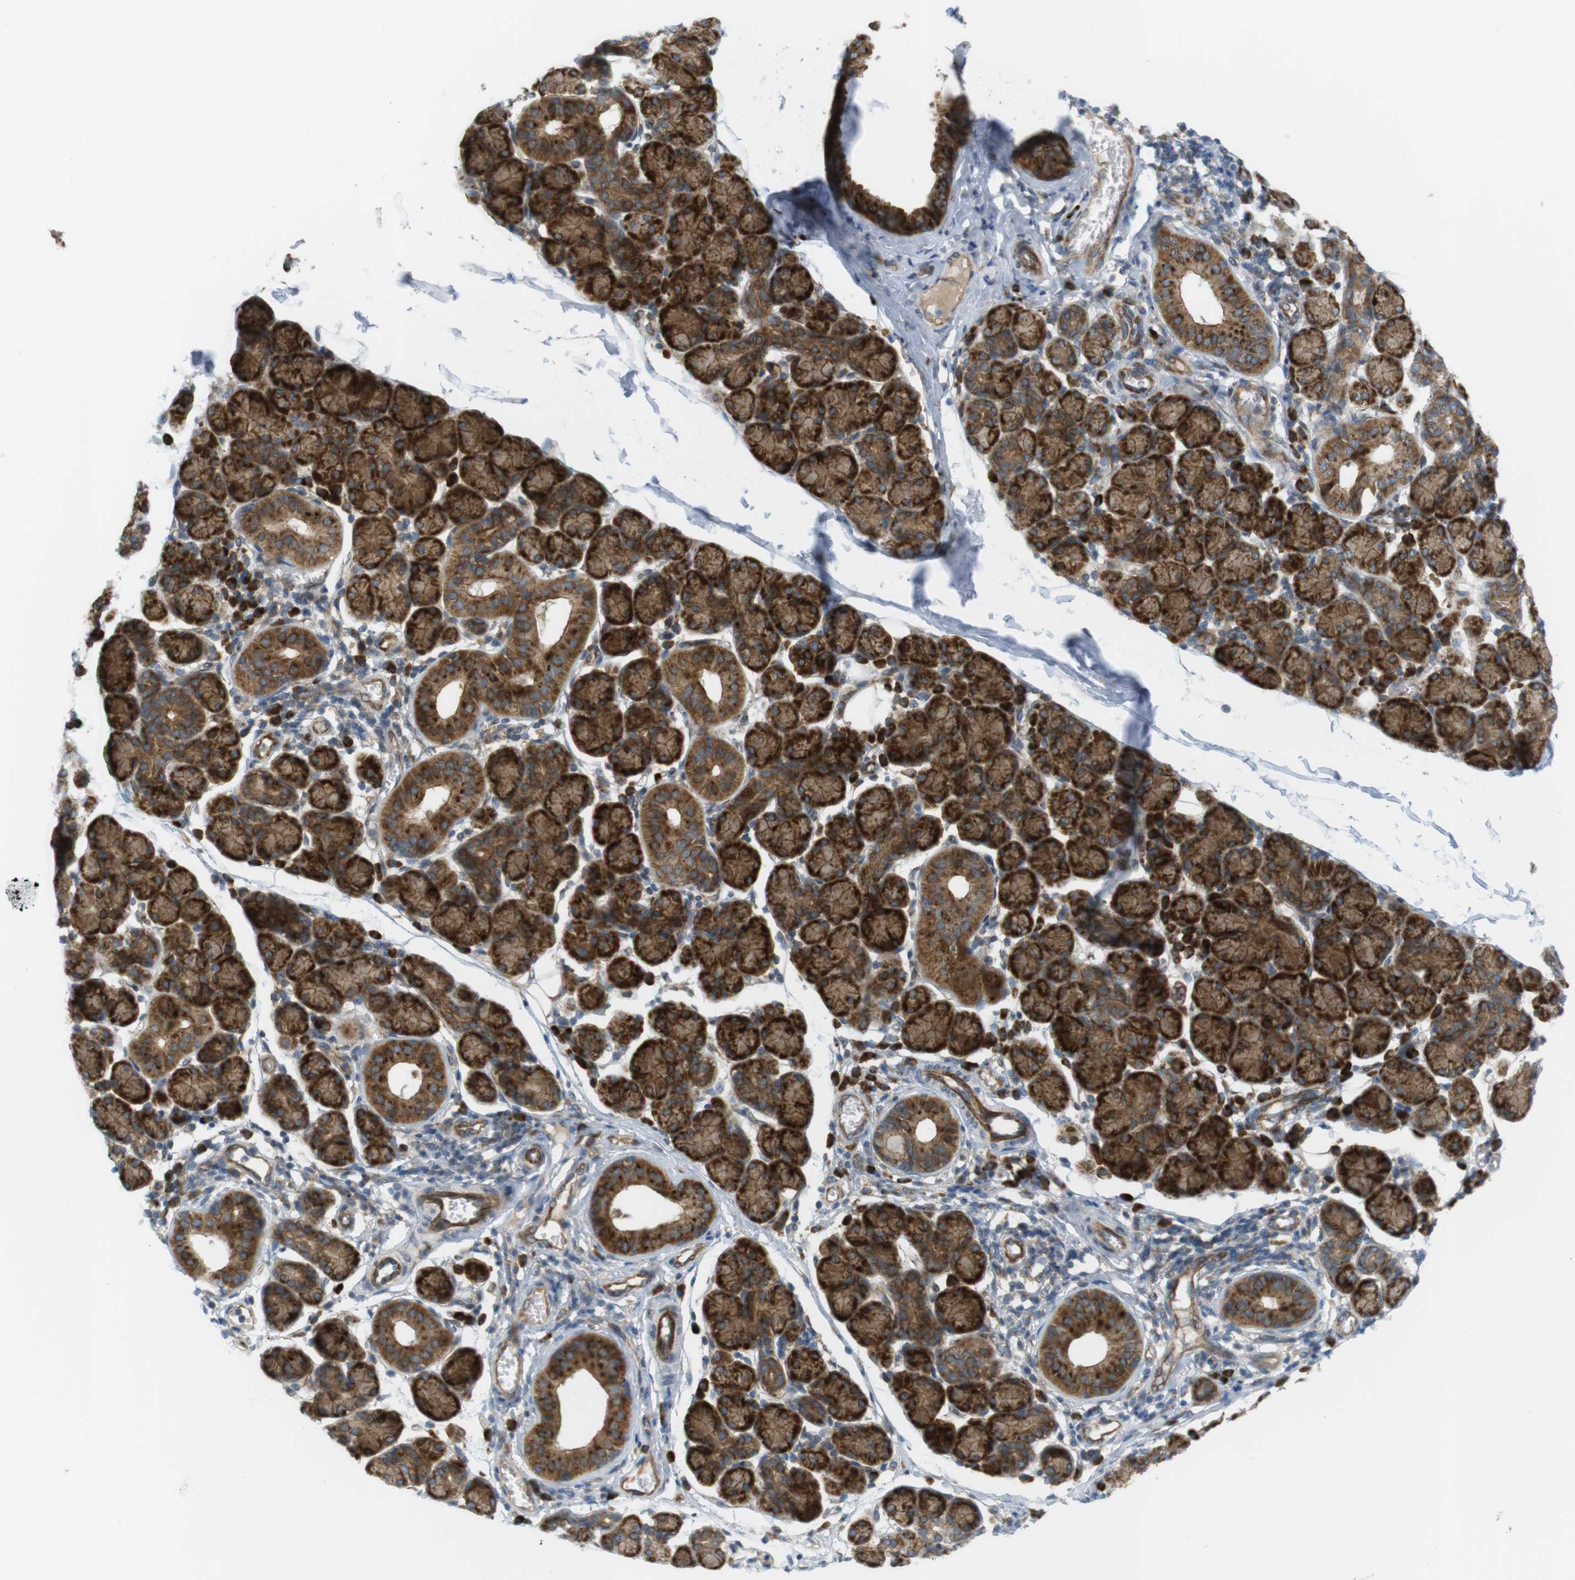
{"staining": {"intensity": "strong", "quantity": ">75%", "location": "cytoplasmic/membranous"}, "tissue": "salivary gland", "cell_type": "Glandular cells", "image_type": "normal", "snomed": [{"axis": "morphology", "description": "Normal tissue, NOS"}, {"axis": "morphology", "description": "Inflammation, NOS"}, {"axis": "topography", "description": "Lymph node"}, {"axis": "topography", "description": "Salivary gland"}], "caption": "High-power microscopy captured an immunohistochemistry (IHC) histopathology image of unremarkable salivary gland, revealing strong cytoplasmic/membranous expression in approximately >75% of glandular cells. (brown staining indicates protein expression, while blue staining denotes nuclei).", "gene": "GJC3", "patient": {"sex": "male", "age": 3}}